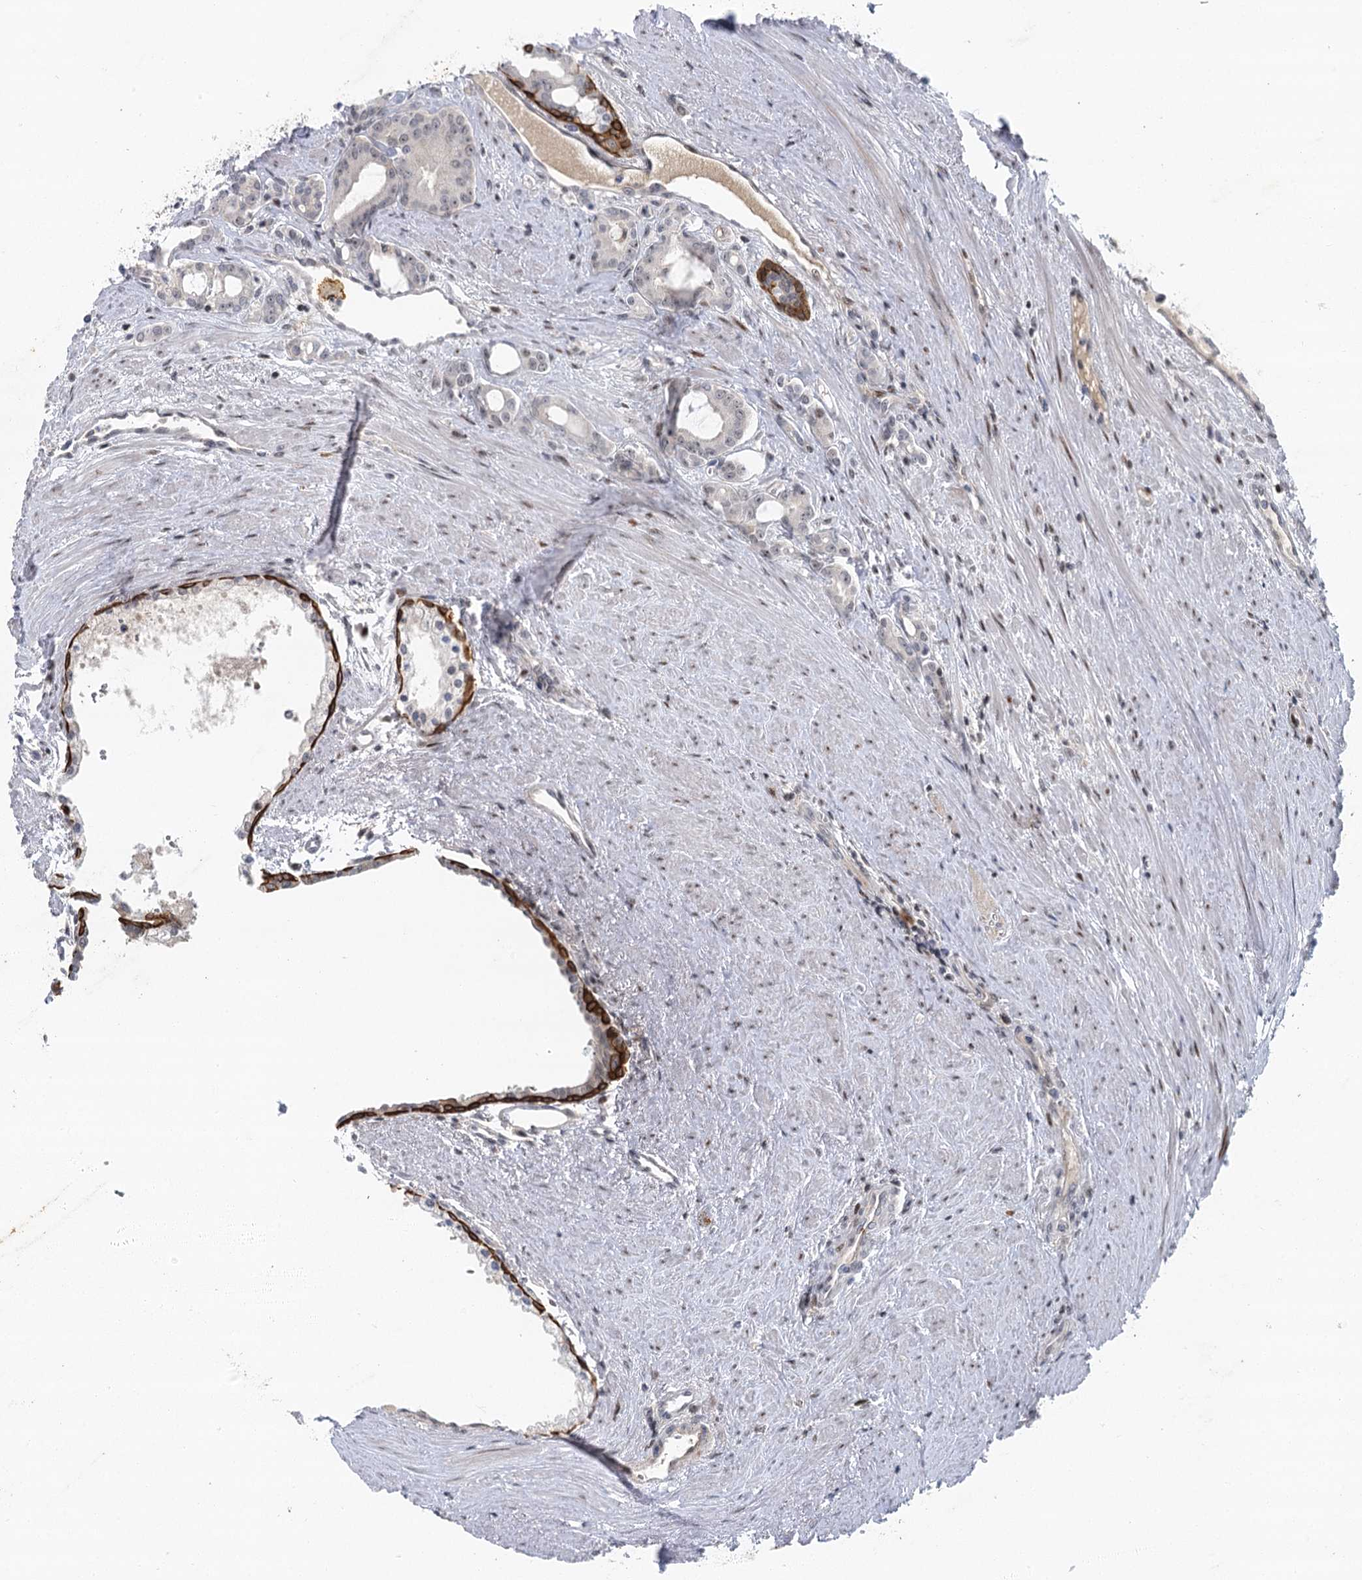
{"staining": {"intensity": "negative", "quantity": "none", "location": "none"}, "tissue": "prostate cancer", "cell_type": "Tumor cells", "image_type": "cancer", "snomed": [{"axis": "morphology", "description": "Adenocarcinoma, High grade"}, {"axis": "topography", "description": "Prostate"}], "caption": "This histopathology image is of prostate cancer stained with IHC to label a protein in brown with the nuclei are counter-stained blue. There is no expression in tumor cells.", "gene": "IL11RA", "patient": {"sex": "male", "age": 72}}